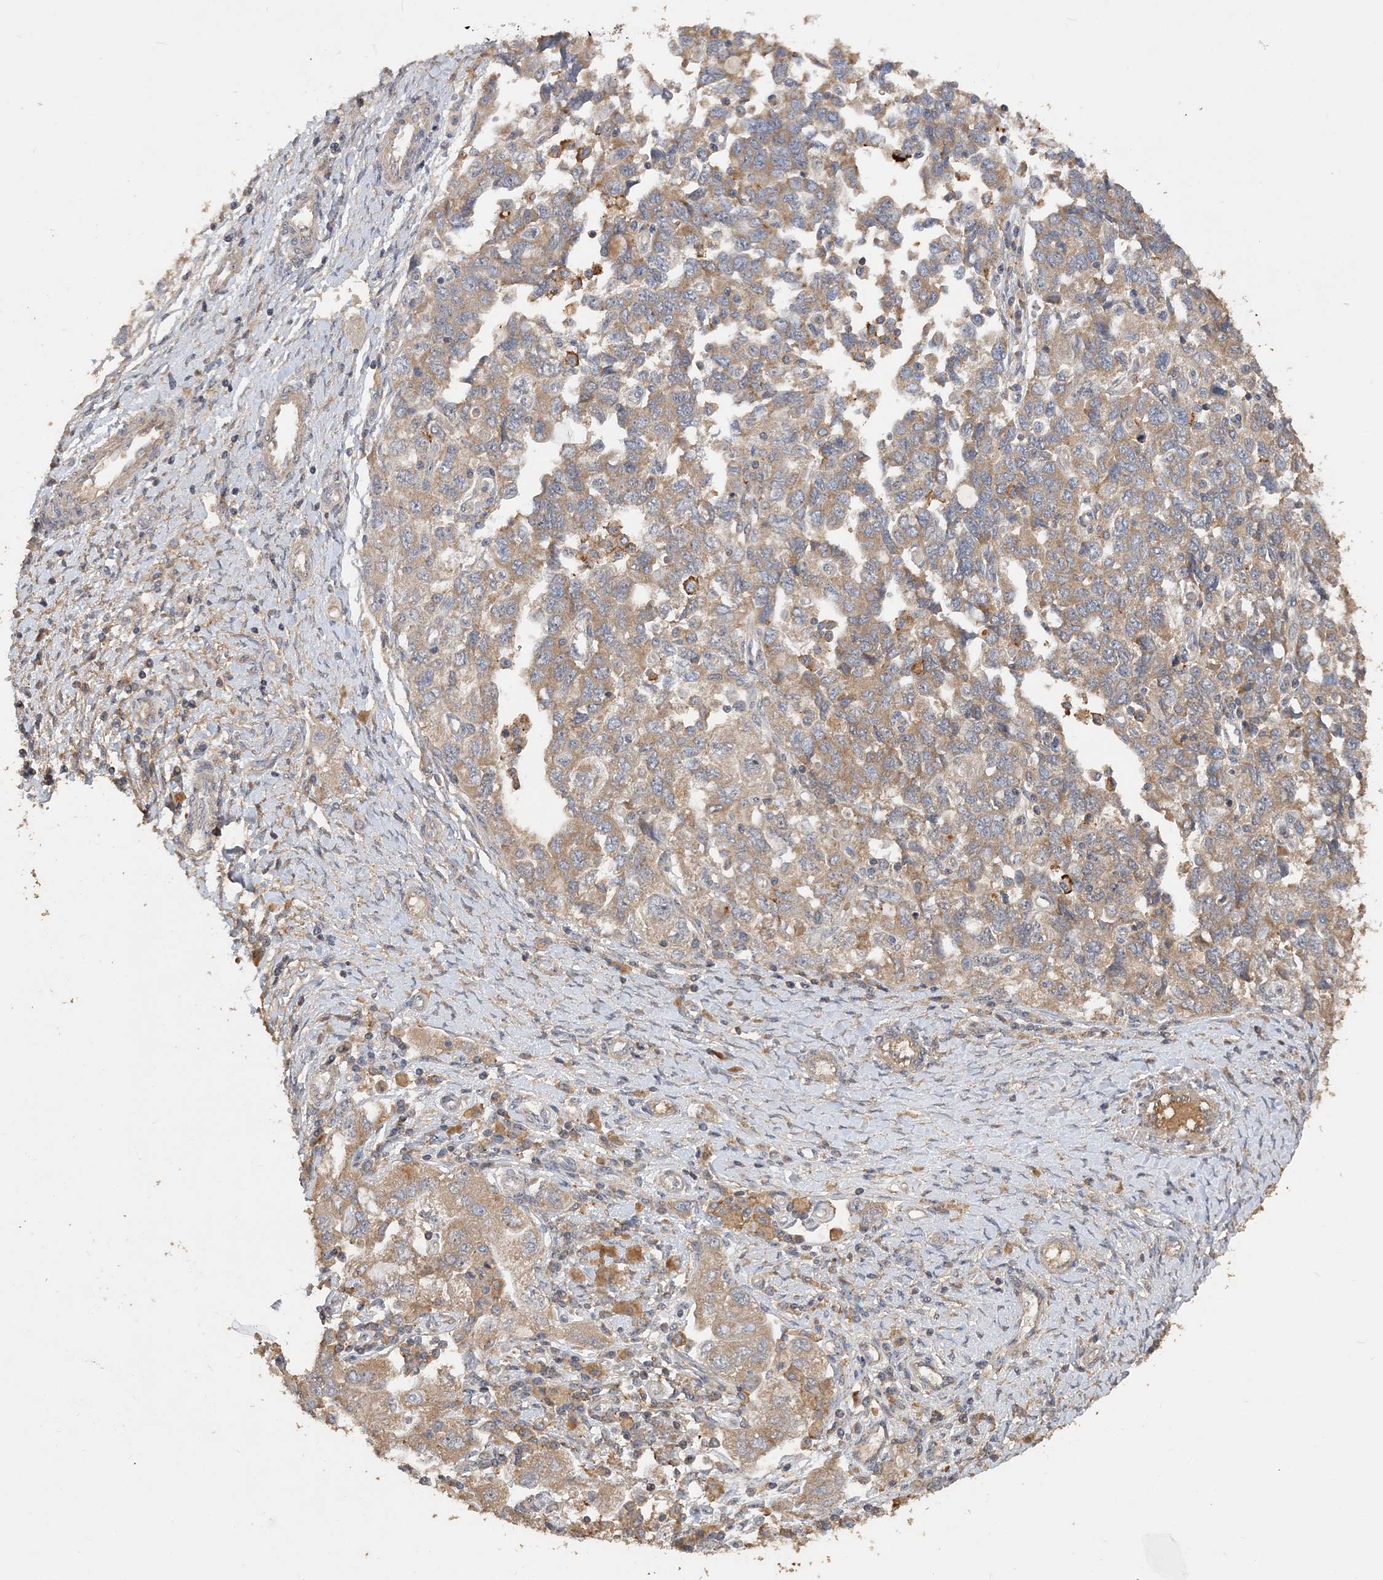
{"staining": {"intensity": "moderate", "quantity": ">75%", "location": "cytoplasmic/membranous"}, "tissue": "ovarian cancer", "cell_type": "Tumor cells", "image_type": "cancer", "snomed": [{"axis": "morphology", "description": "Carcinoma, NOS"}, {"axis": "morphology", "description": "Cystadenocarcinoma, serous, NOS"}, {"axis": "topography", "description": "Ovary"}], "caption": "Brown immunohistochemical staining in human ovarian cancer (carcinoma) shows moderate cytoplasmic/membranous expression in approximately >75% of tumor cells. The staining was performed using DAB (3,3'-diaminobenzidine), with brown indicating positive protein expression. Nuclei are stained blue with hematoxylin.", "gene": "GRINA", "patient": {"sex": "female", "age": 69}}